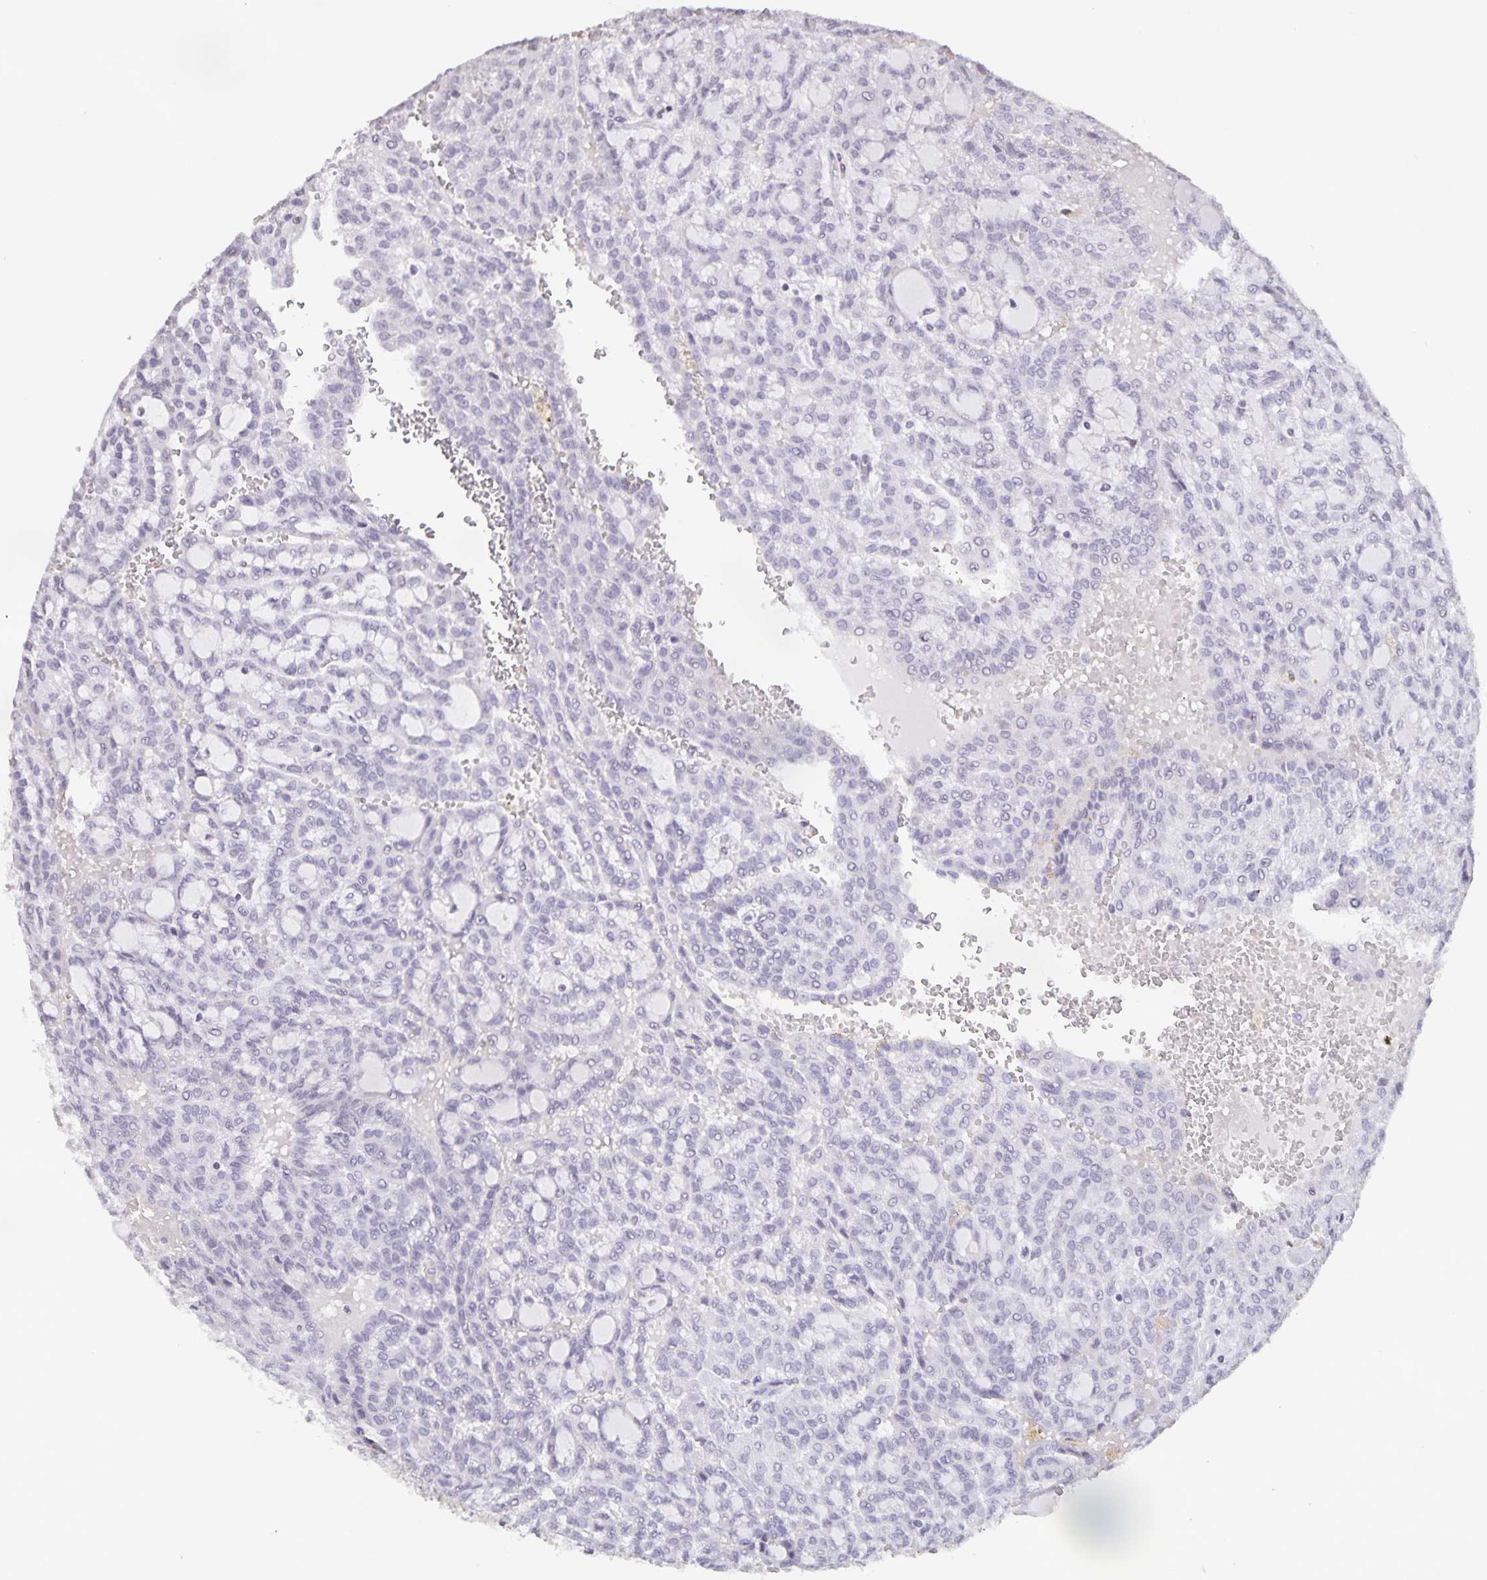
{"staining": {"intensity": "negative", "quantity": "none", "location": "none"}, "tissue": "renal cancer", "cell_type": "Tumor cells", "image_type": "cancer", "snomed": [{"axis": "morphology", "description": "Adenocarcinoma, NOS"}, {"axis": "topography", "description": "Kidney"}], "caption": "This is an immunohistochemistry (IHC) micrograph of adenocarcinoma (renal). There is no expression in tumor cells.", "gene": "AQP4", "patient": {"sex": "male", "age": 63}}